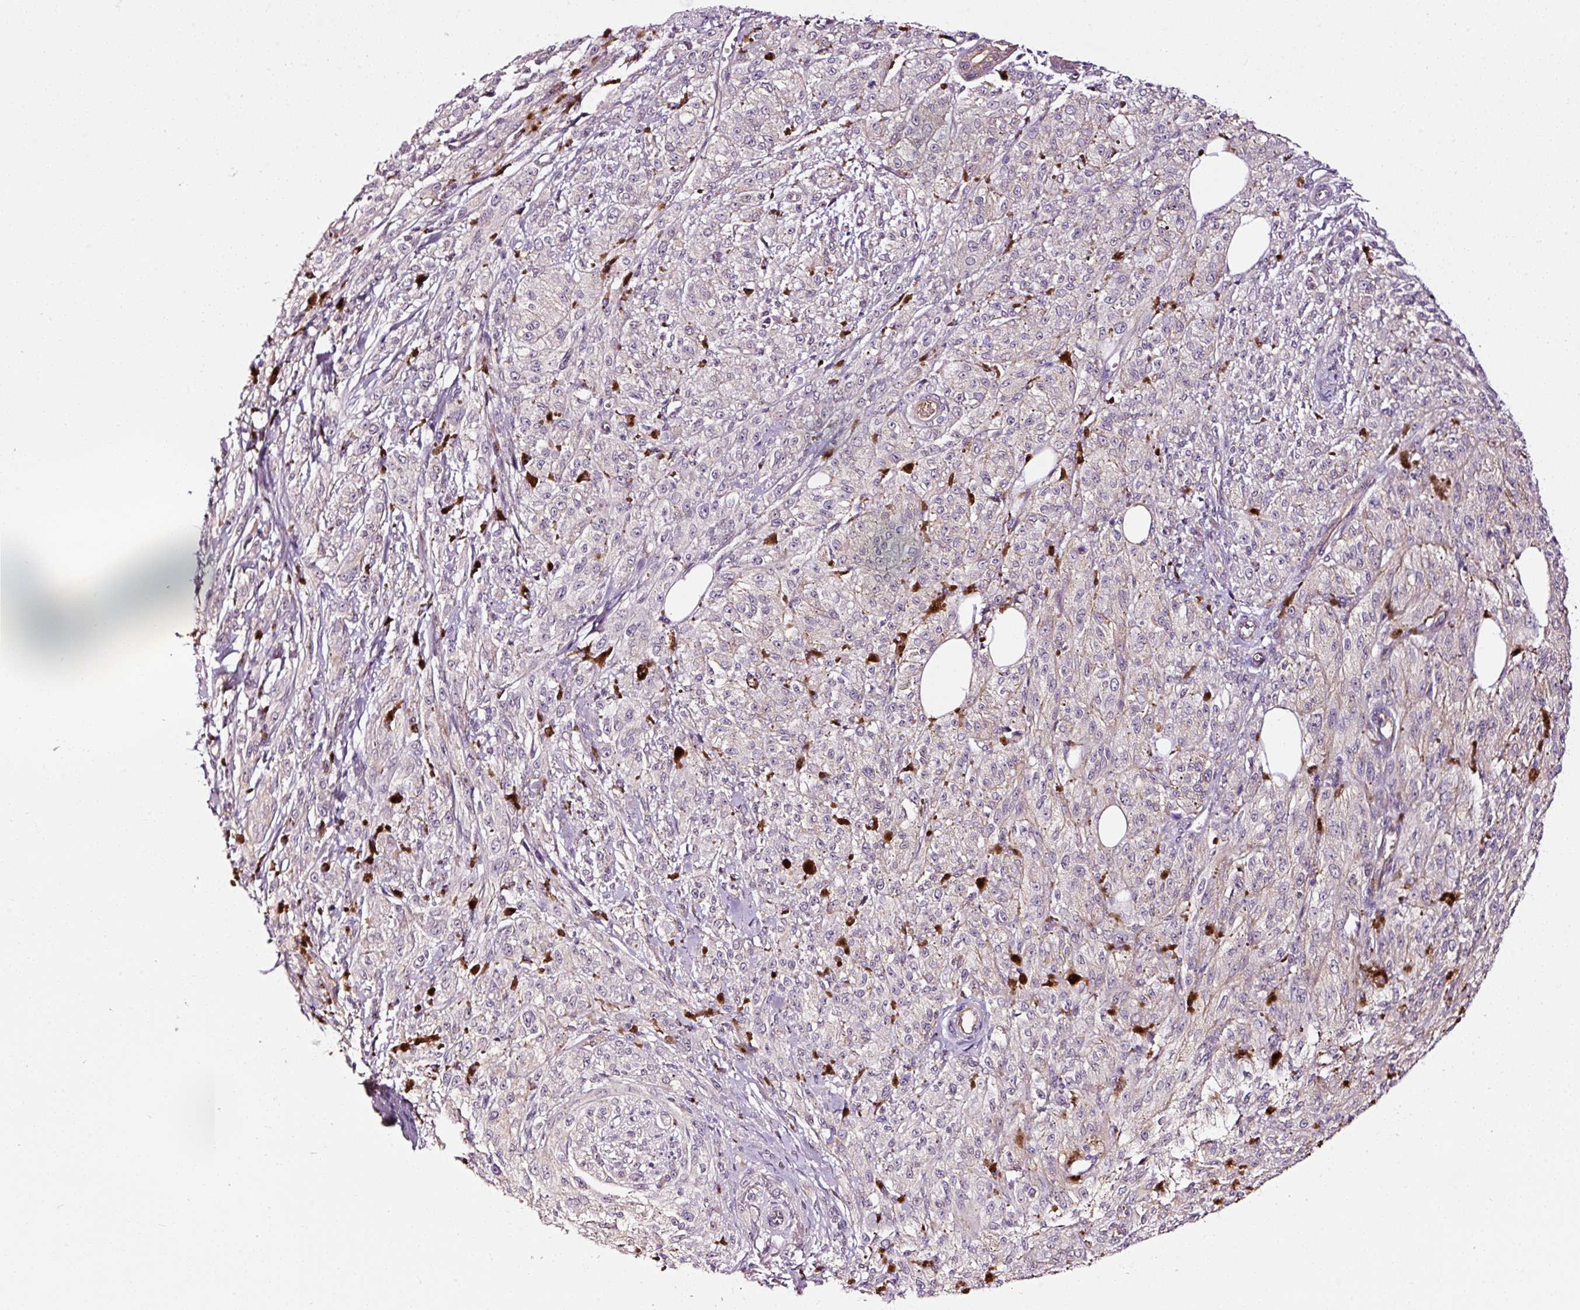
{"staining": {"intensity": "negative", "quantity": "none", "location": "none"}, "tissue": "melanoma", "cell_type": "Tumor cells", "image_type": "cancer", "snomed": [{"axis": "morphology", "description": "Malignant melanoma, NOS"}, {"axis": "topography", "description": "Skin"}], "caption": "There is no significant expression in tumor cells of malignant melanoma.", "gene": "ABCB4", "patient": {"sex": "female", "age": 52}}